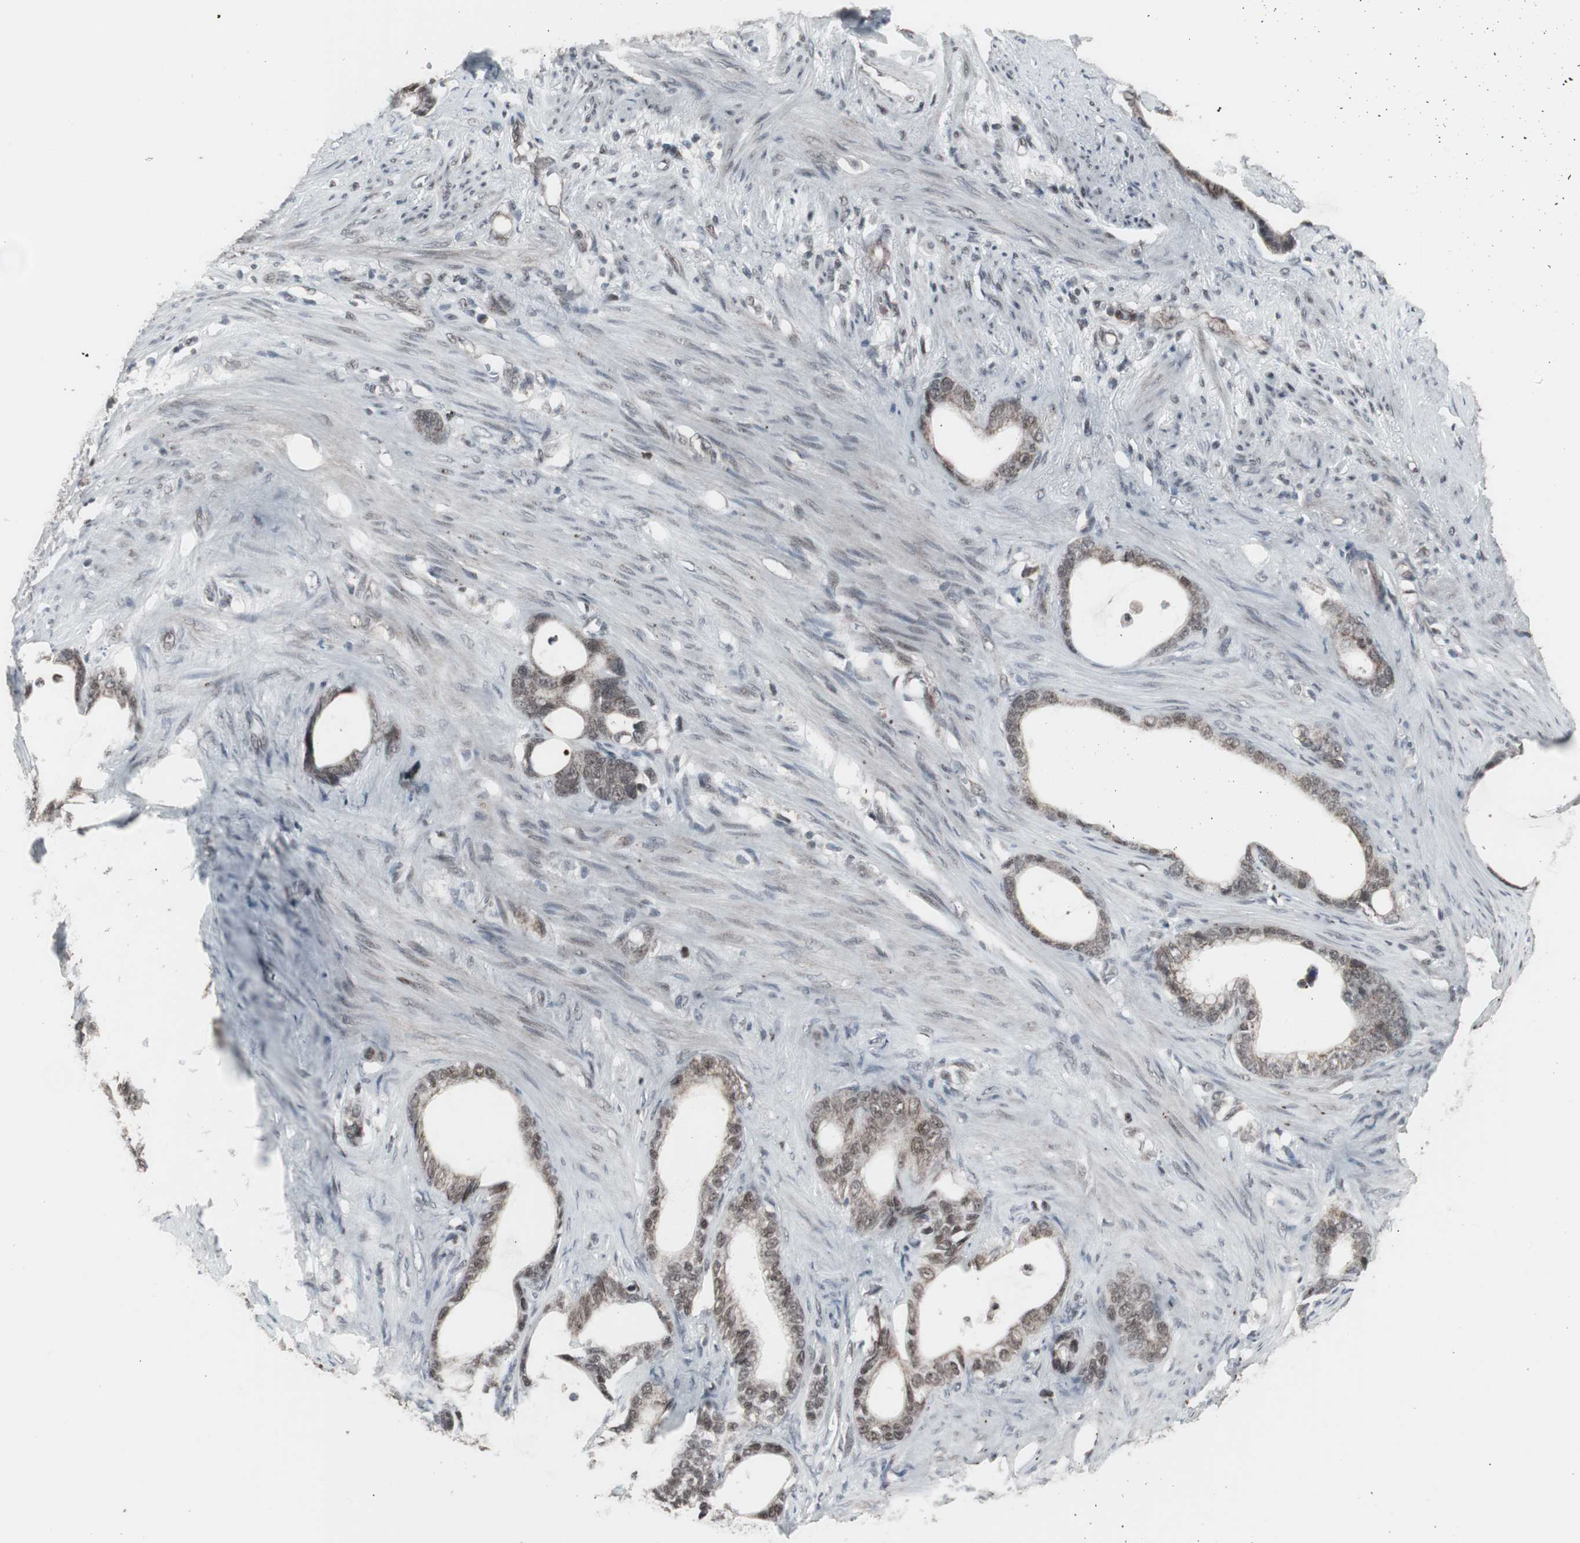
{"staining": {"intensity": "weak", "quantity": ">75%", "location": "nuclear"}, "tissue": "stomach cancer", "cell_type": "Tumor cells", "image_type": "cancer", "snomed": [{"axis": "morphology", "description": "Adenocarcinoma, NOS"}, {"axis": "topography", "description": "Stomach"}], "caption": "Weak nuclear positivity for a protein is present in about >75% of tumor cells of stomach cancer using IHC.", "gene": "RXRA", "patient": {"sex": "female", "age": 75}}